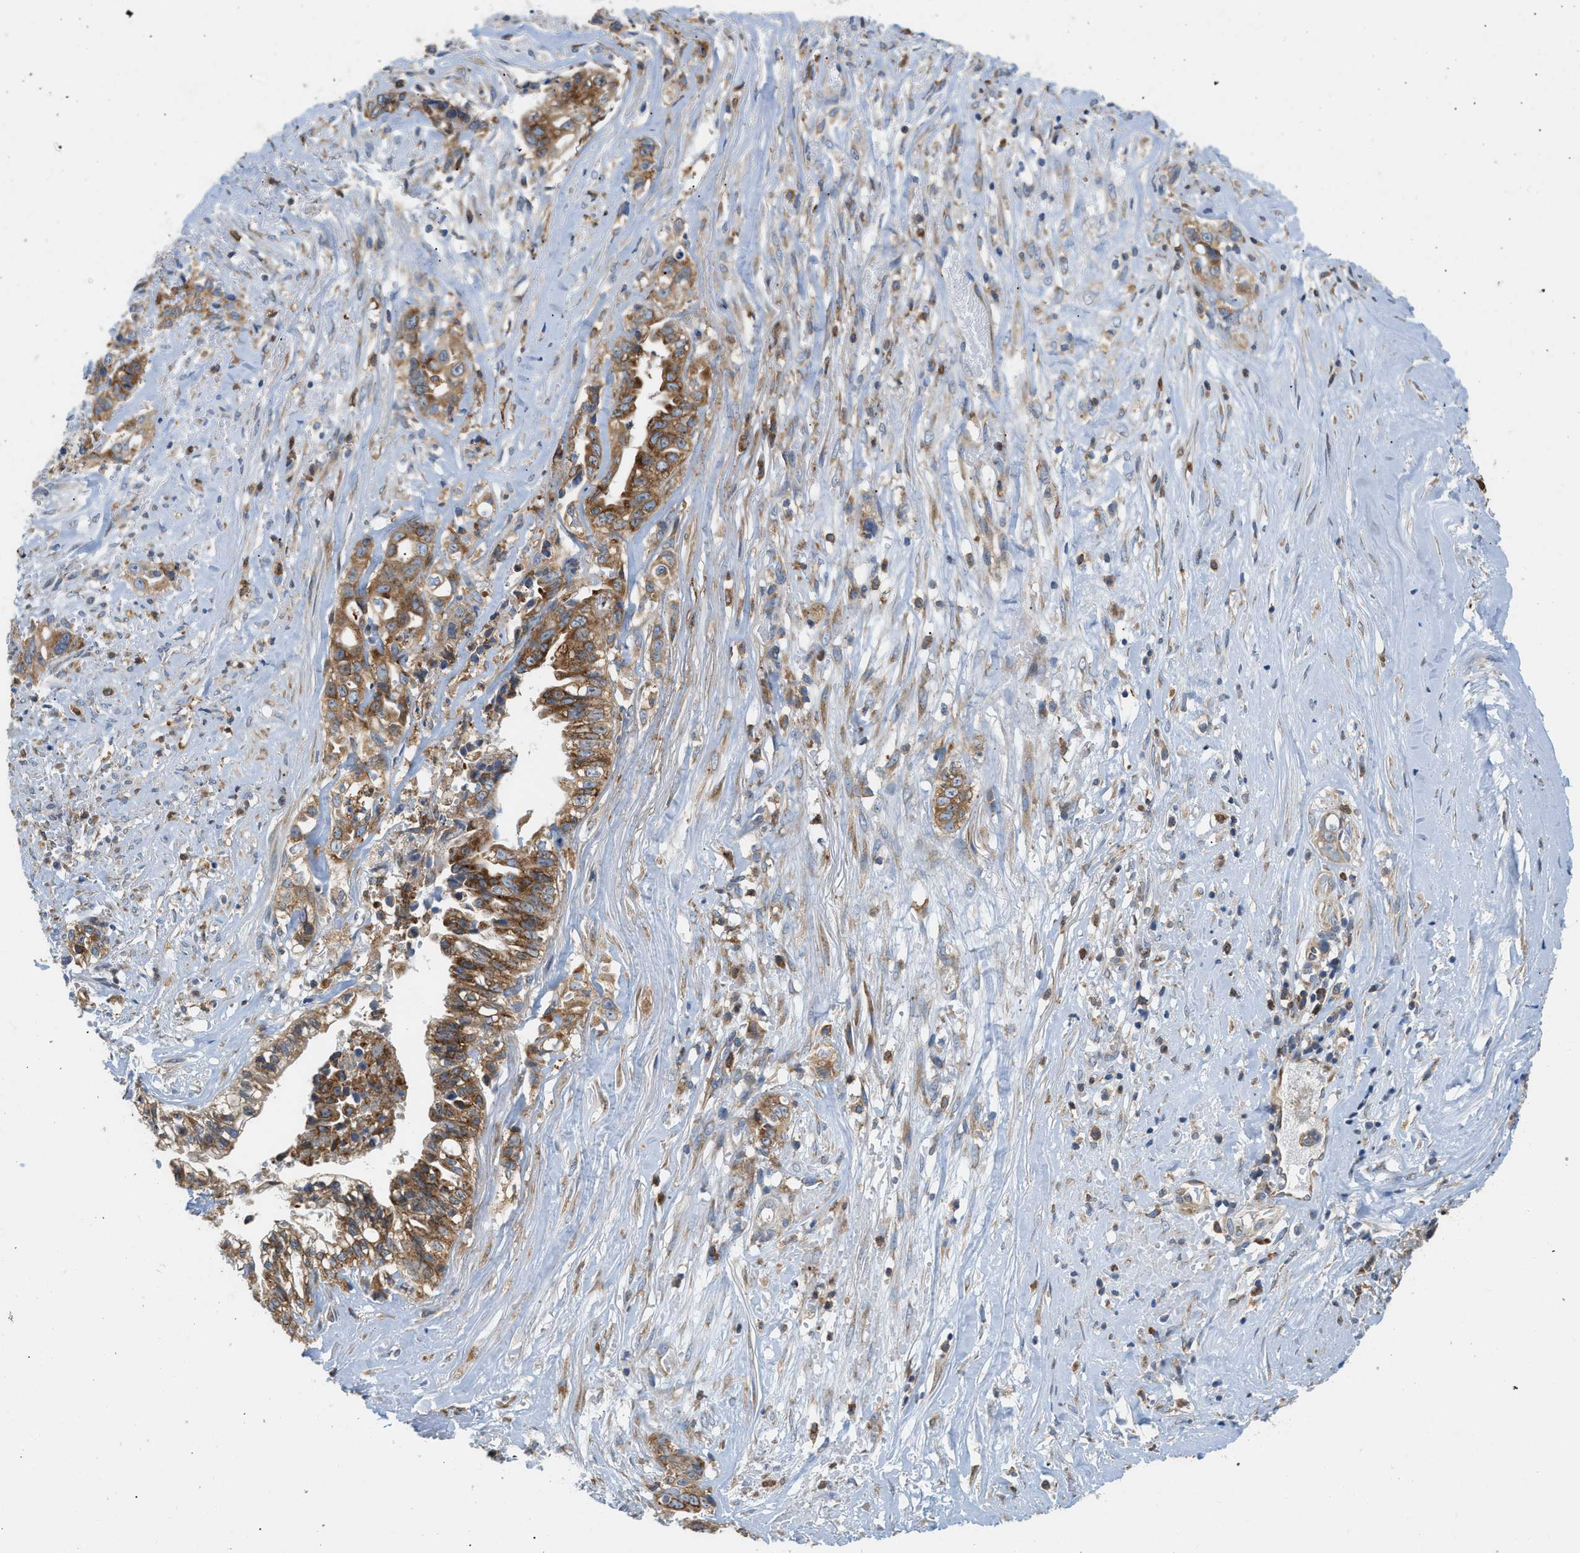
{"staining": {"intensity": "moderate", "quantity": ">75%", "location": "cytoplasmic/membranous"}, "tissue": "liver cancer", "cell_type": "Tumor cells", "image_type": "cancer", "snomed": [{"axis": "morphology", "description": "Cholangiocarcinoma"}, {"axis": "topography", "description": "Liver"}], "caption": "Tumor cells demonstrate medium levels of moderate cytoplasmic/membranous positivity in approximately >75% of cells in human cholangiocarcinoma (liver).", "gene": "GPAT4", "patient": {"sex": "female", "age": 70}}